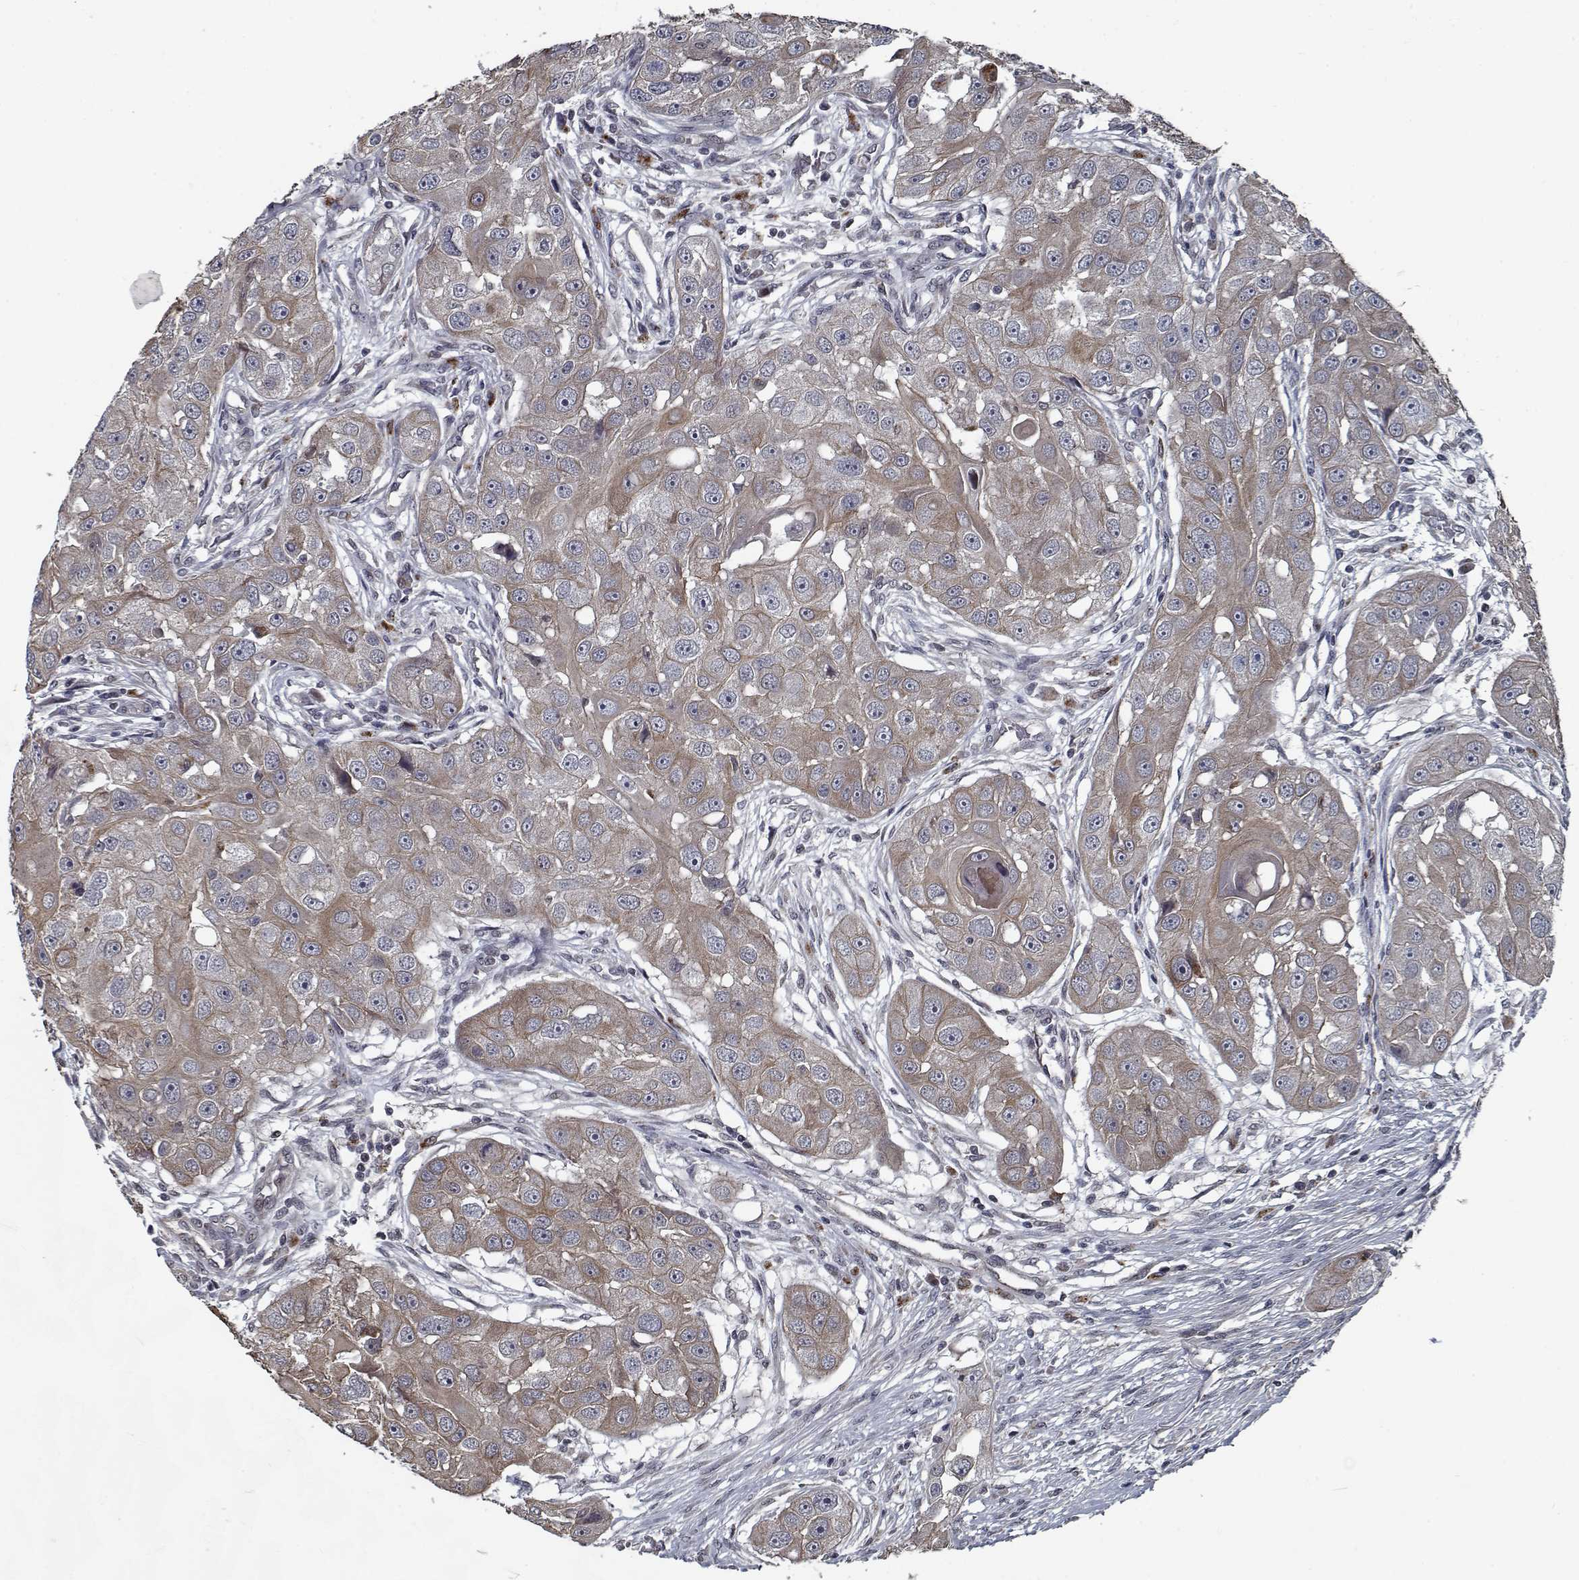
{"staining": {"intensity": "weak", "quantity": ">75%", "location": "cytoplasmic/membranous"}, "tissue": "head and neck cancer", "cell_type": "Tumor cells", "image_type": "cancer", "snomed": [{"axis": "morphology", "description": "Squamous cell carcinoma, NOS"}, {"axis": "topography", "description": "Head-Neck"}], "caption": "A high-resolution image shows IHC staining of head and neck squamous cell carcinoma, which demonstrates weak cytoplasmic/membranous staining in about >75% of tumor cells. The staining was performed using DAB to visualize the protein expression in brown, while the nuclei were stained in blue with hematoxylin (Magnification: 20x).", "gene": "NLK", "patient": {"sex": "male", "age": 51}}